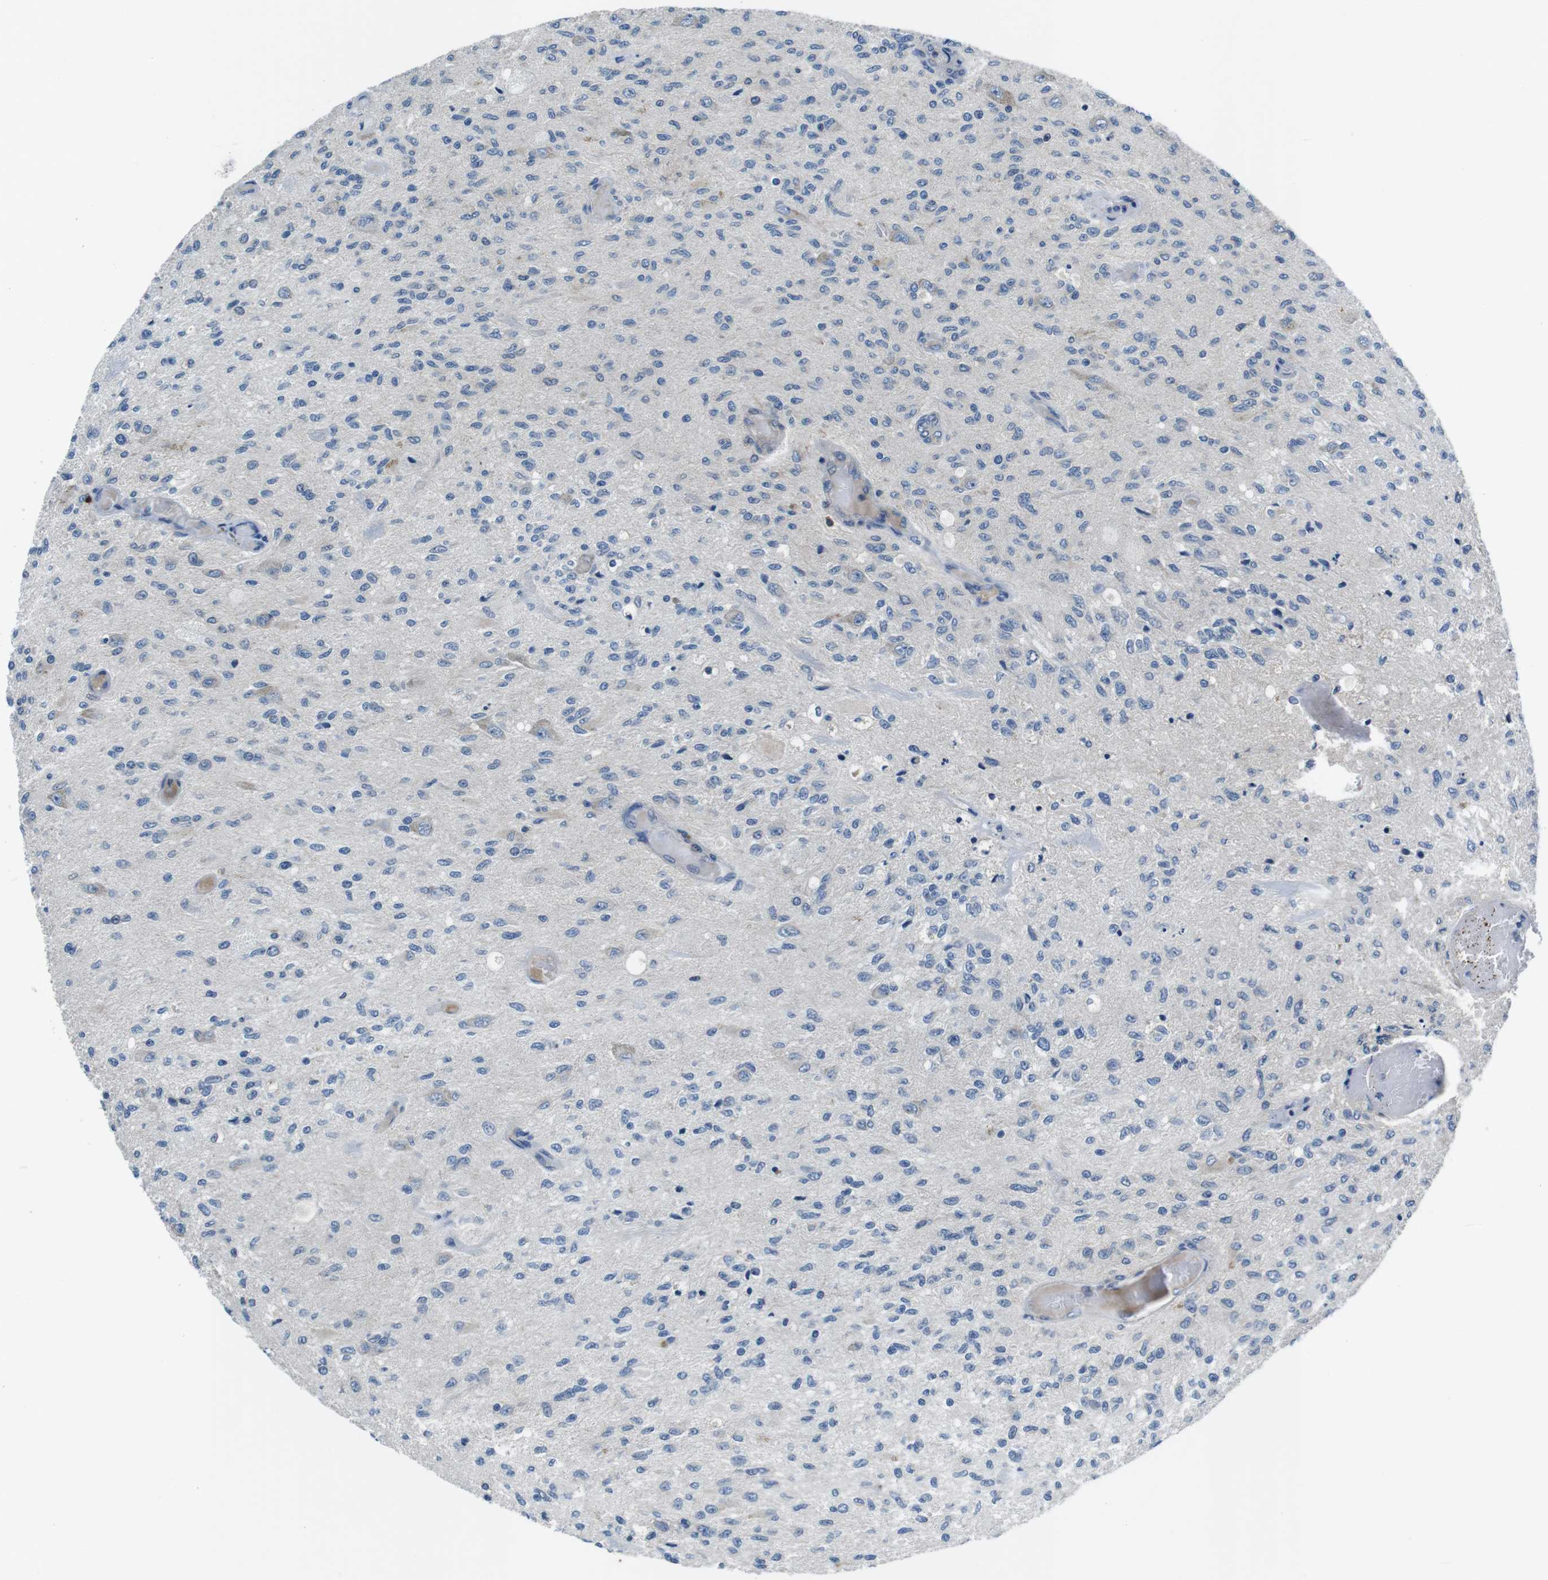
{"staining": {"intensity": "negative", "quantity": "none", "location": "none"}, "tissue": "glioma", "cell_type": "Tumor cells", "image_type": "cancer", "snomed": [{"axis": "morphology", "description": "Normal tissue, NOS"}, {"axis": "morphology", "description": "Glioma, malignant, High grade"}, {"axis": "topography", "description": "Cerebral cortex"}], "caption": "A high-resolution histopathology image shows immunohistochemistry staining of glioma, which demonstrates no significant expression in tumor cells. (Brightfield microscopy of DAB (3,3'-diaminobenzidine) immunohistochemistry at high magnification).", "gene": "PIK3CD", "patient": {"sex": "male", "age": 77}}